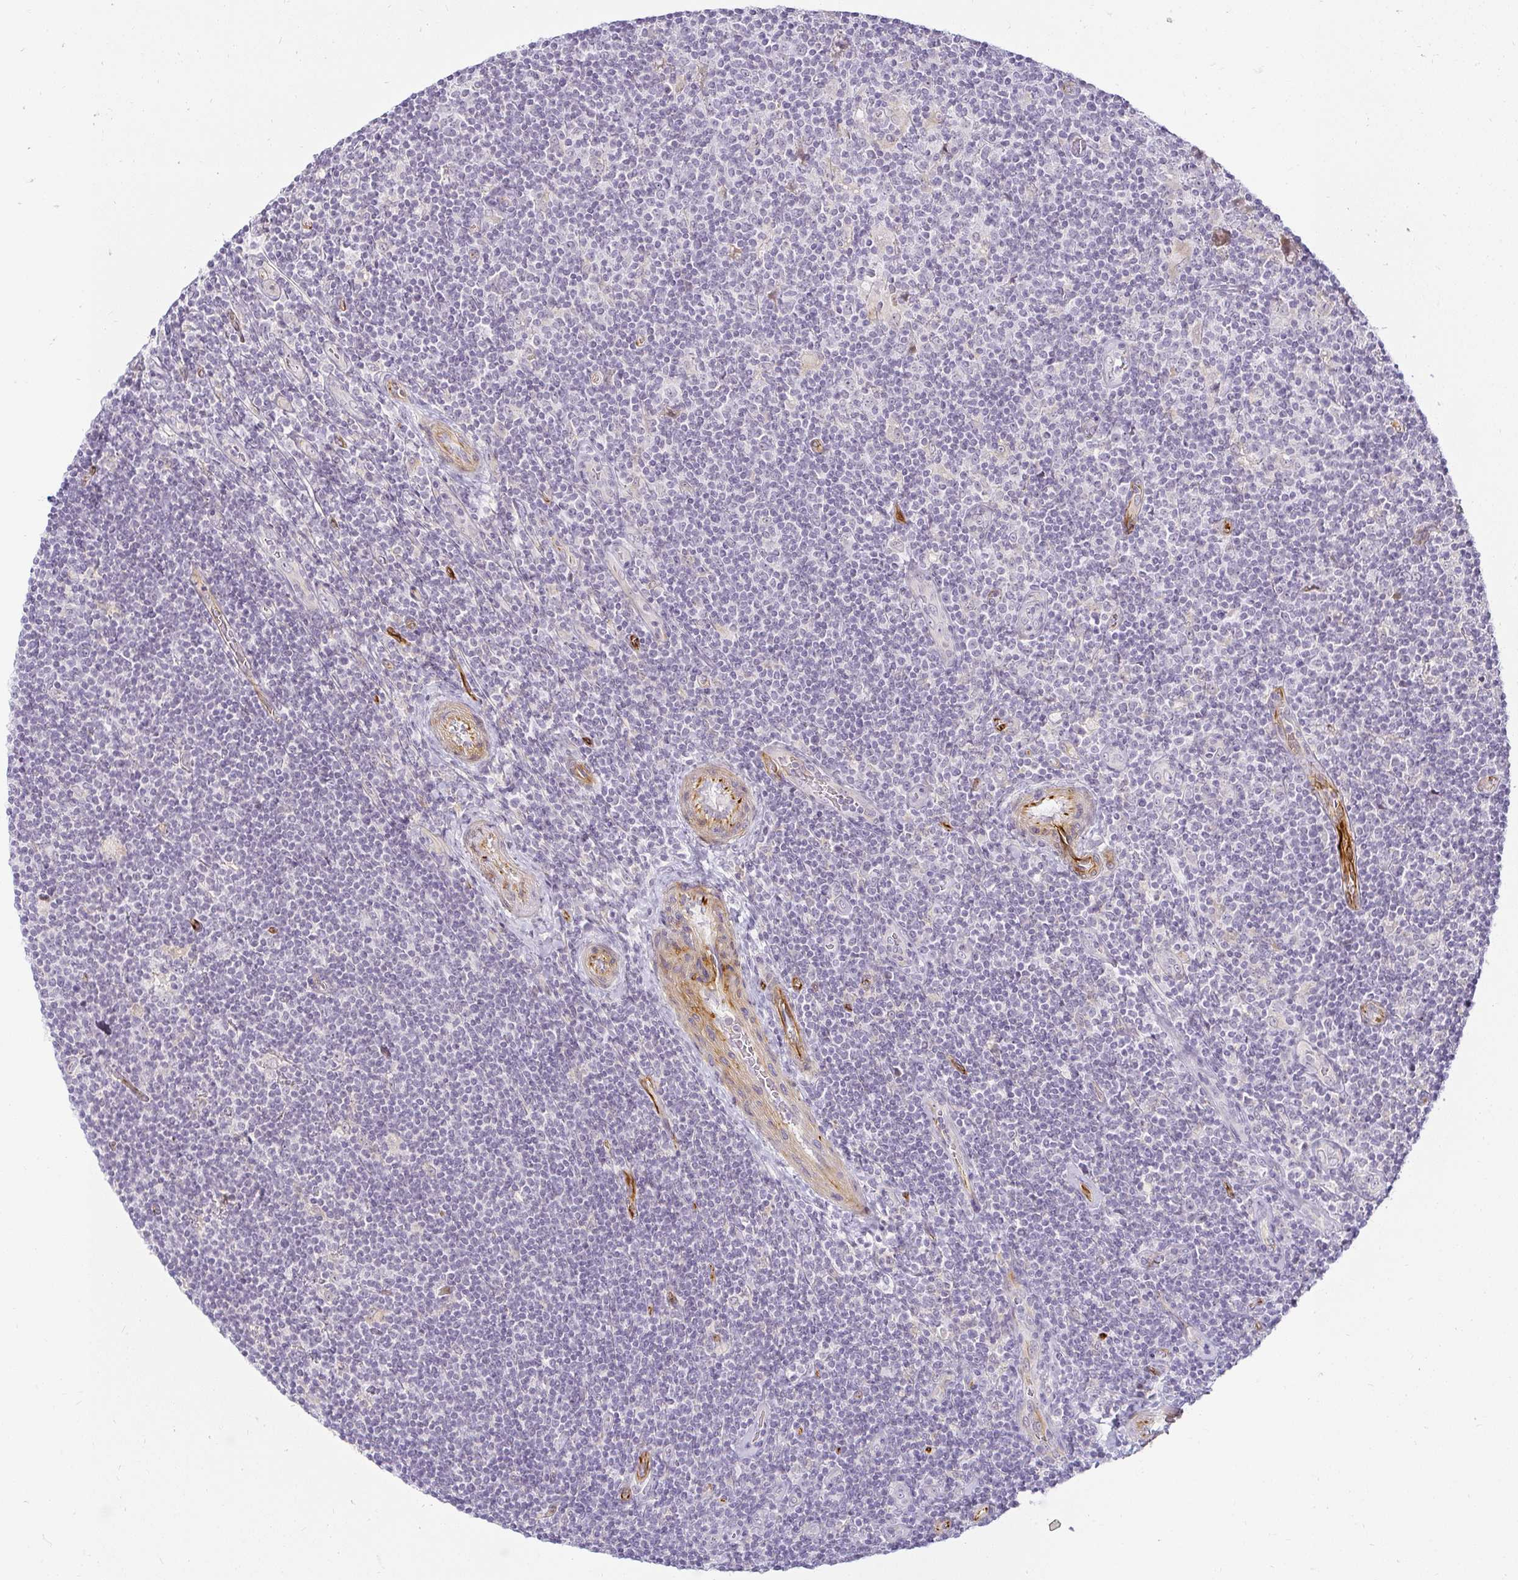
{"staining": {"intensity": "negative", "quantity": "none", "location": "none"}, "tissue": "lymphoma", "cell_type": "Tumor cells", "image_type": "cancer", "snomed": [{"axis": "morphology", "description": "Hodgkin's disease, NOS"}, {"axis": "topography", "description": "Lymph node"}], "caption": "There is no significant expression in tumor cells of Hodgkin's disease.", "gene": "ACAN", "patient": {"sex": "male", "age": 40}}